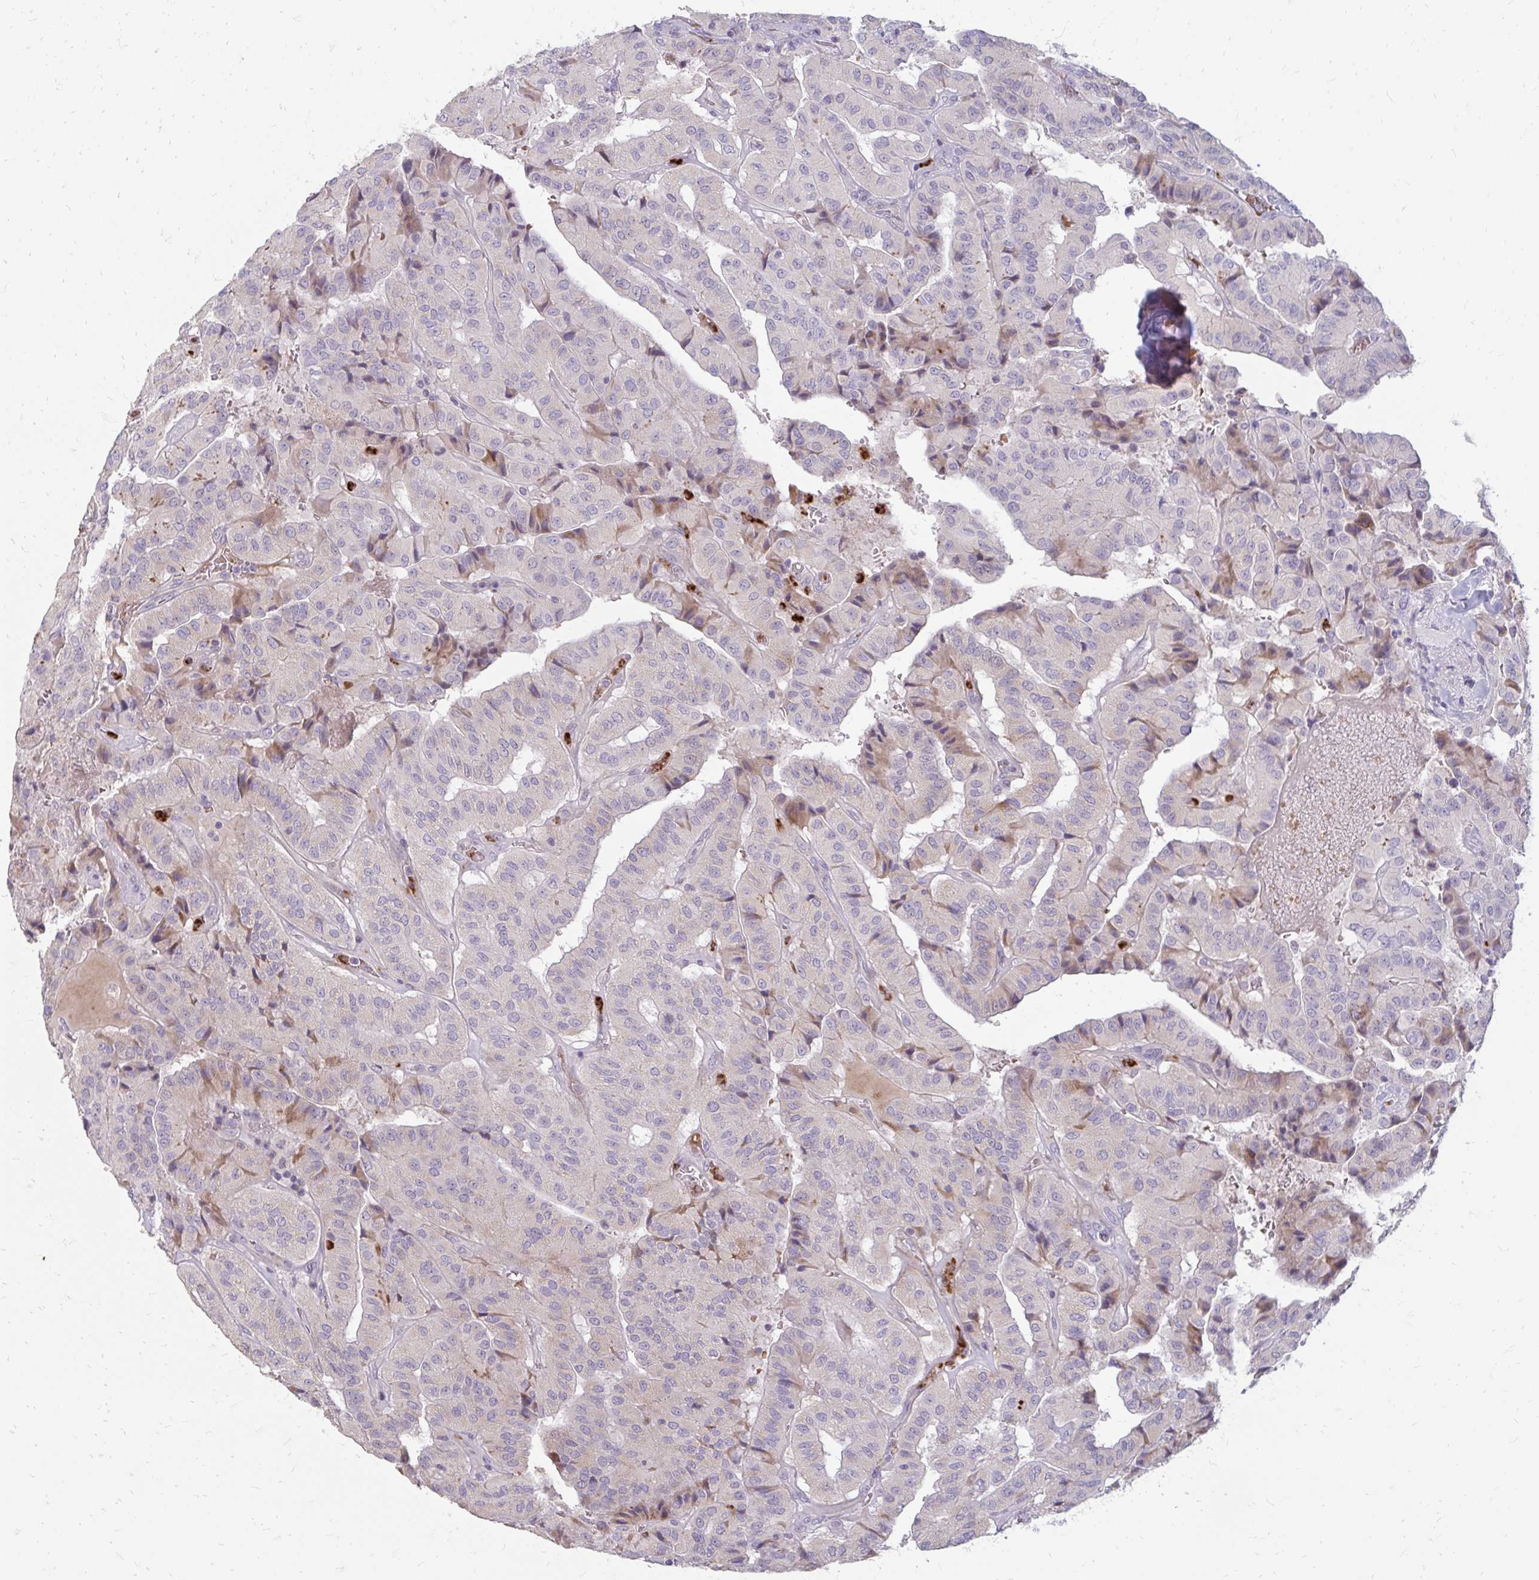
{"staining": {"intensity": "moderate", "quantity": "<25%", "location": "cytoplasmic/membranous"}, "tissue": "thyroid cancer", "cell_type": "Tumor cells", "image_type": "cancer", "snomed": [{"axis": "morphology", "description": "Normal tissue, NOS"}, {"axis": "morphology", "description": "Papillary adenocarcinoma, NOS"}, {"axis": "topography", "description": "Thyroid gland"}], "caption": "Thyroid cancer stained for a protein demonstrates moderate cytoplasmic/membranous positivity in tumor cells.", "gene": "RAB33A", "patient": {"sex": "female", "age": 59}}